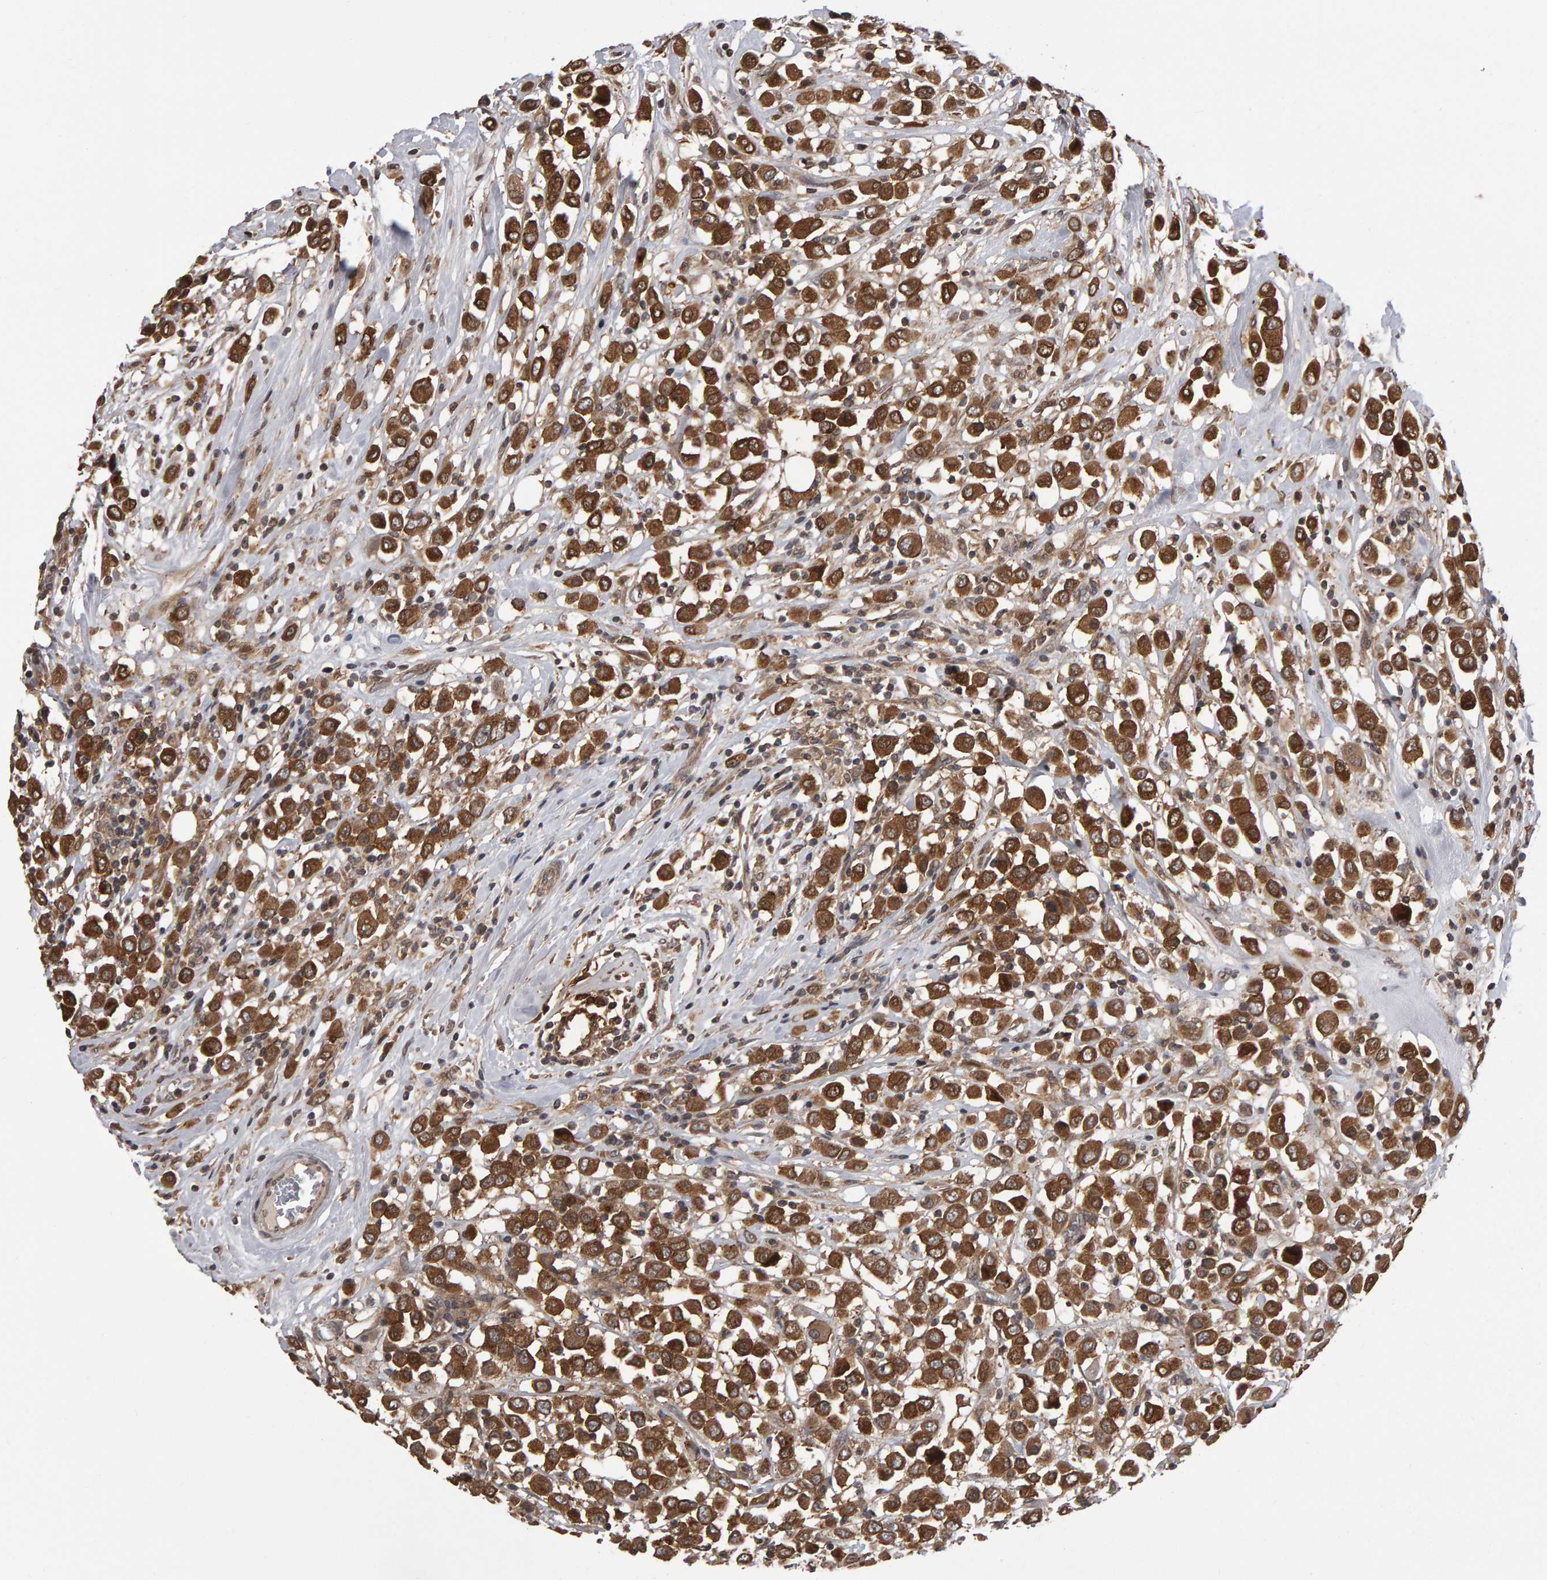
{"staining": {"intensity": "strong", "quantity": ">75%", "location": "cytoplasmic/membranous"}, "tissue": "breast cancer", "cell_type": "Tumor cells", "image_type": "cancer", "snomed": [{"axis": "morphology", "description": "Duct carcinoma"}, {"axis": "topography", "description": "Breast"}], "caption": "The immunohistochemical stain labels strong cytoplasmic/membranous expression in tumor cells of infiltrating ductal carcinoma (breast) tissue.", "gene": "SCRIB", "patient": {"sex": "female", "age": 61}}